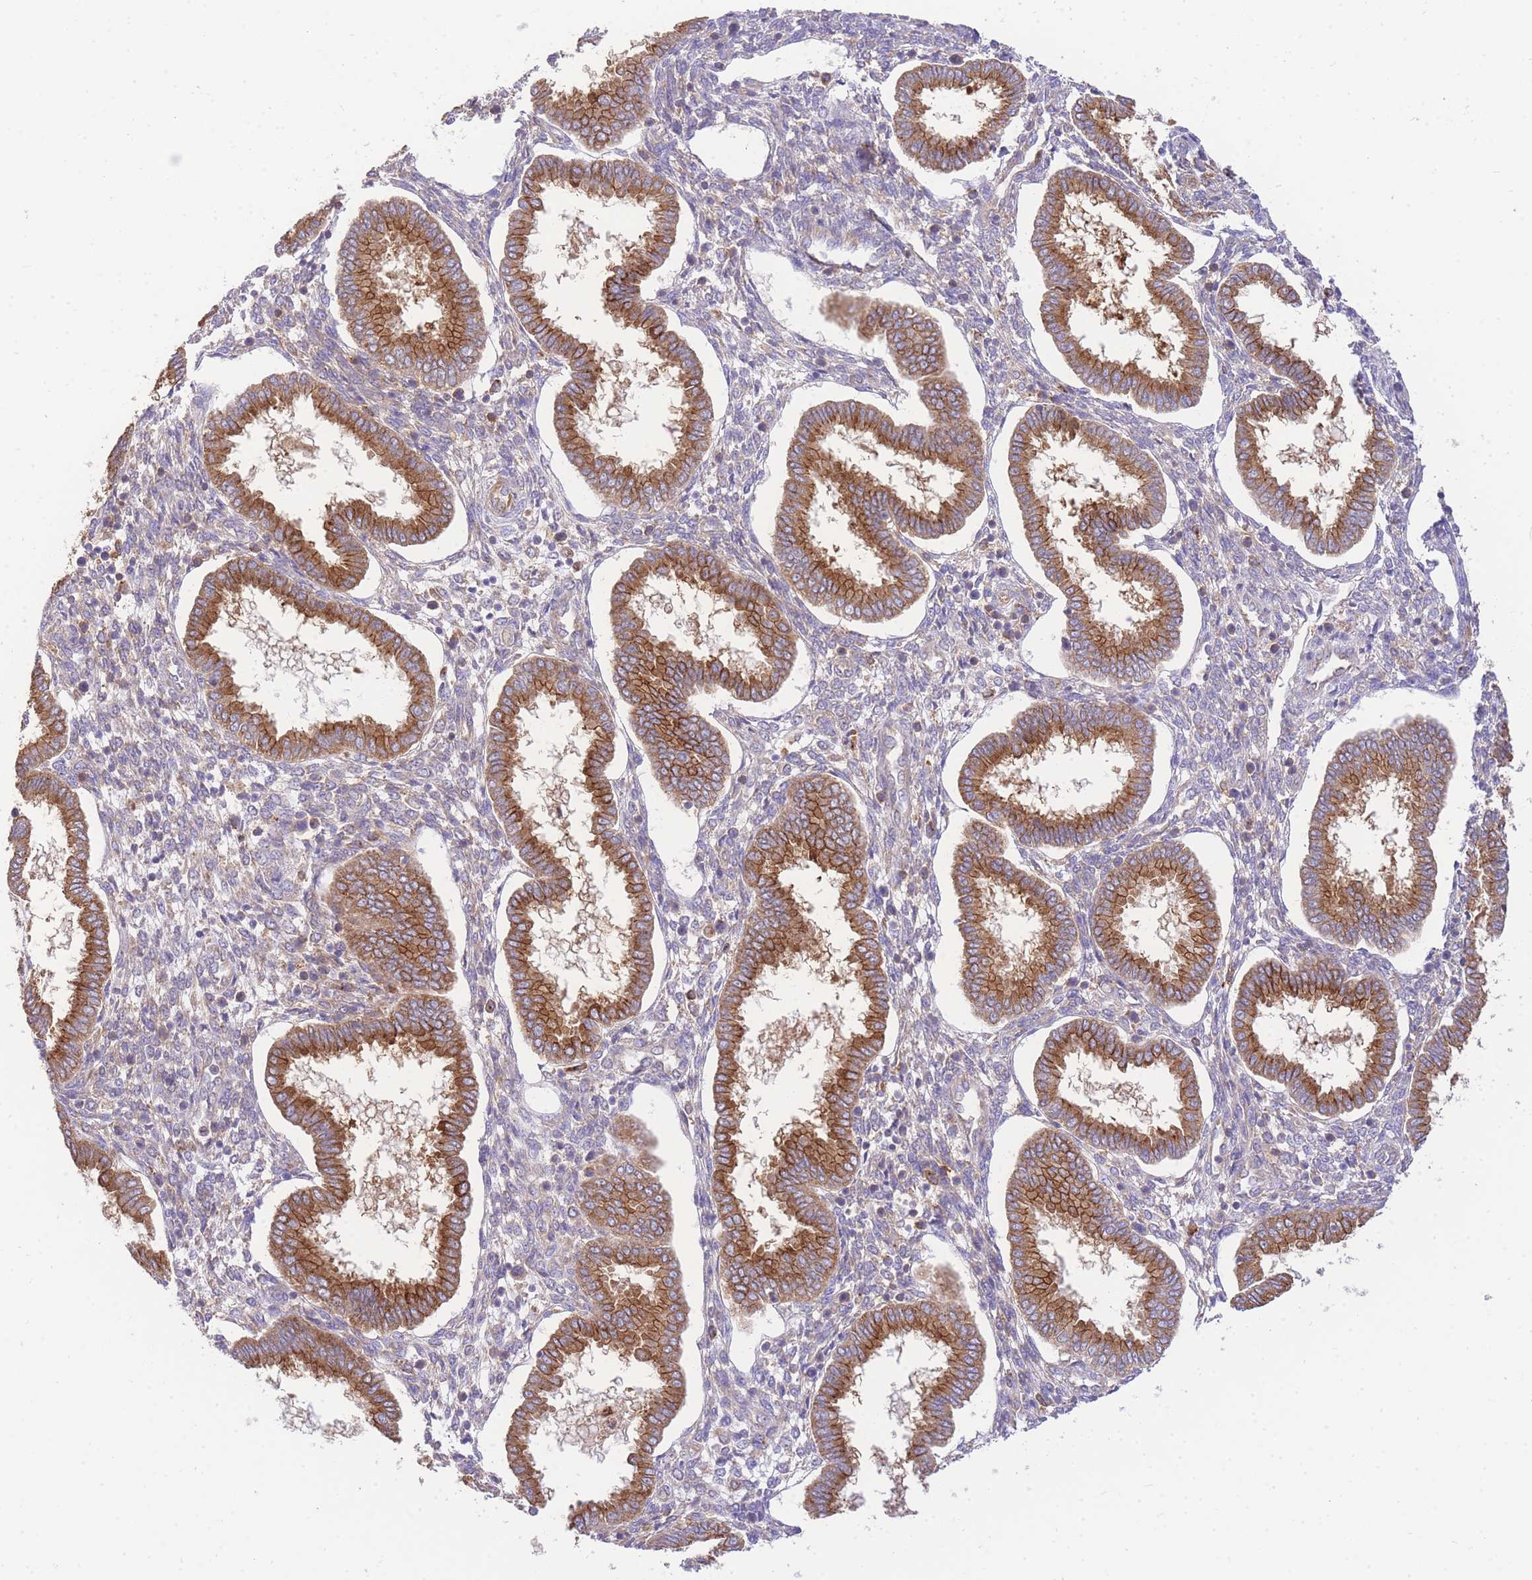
{"staining": {"intensity": "weak", "quantity": "25%-75%", "location": "cytoplasmic/membranous"}, "tissue": "endometrium", "cell_type": "Cells in endometrial stroma", "image_type": "normal", "snomed": [{"axis": "morphology", "description": "Normal tissue, NOS"}, {"axis": "topography", "description": "Endometrium"}], "caption": "Protein staining of unremarkable endometrium shows weak cytoplasmic/membranous positivity in approximately 25%-75% of cells in endometrial stroma.", "gene": "INSYN2B", "patient": {"sex": "female", "age": 24}}